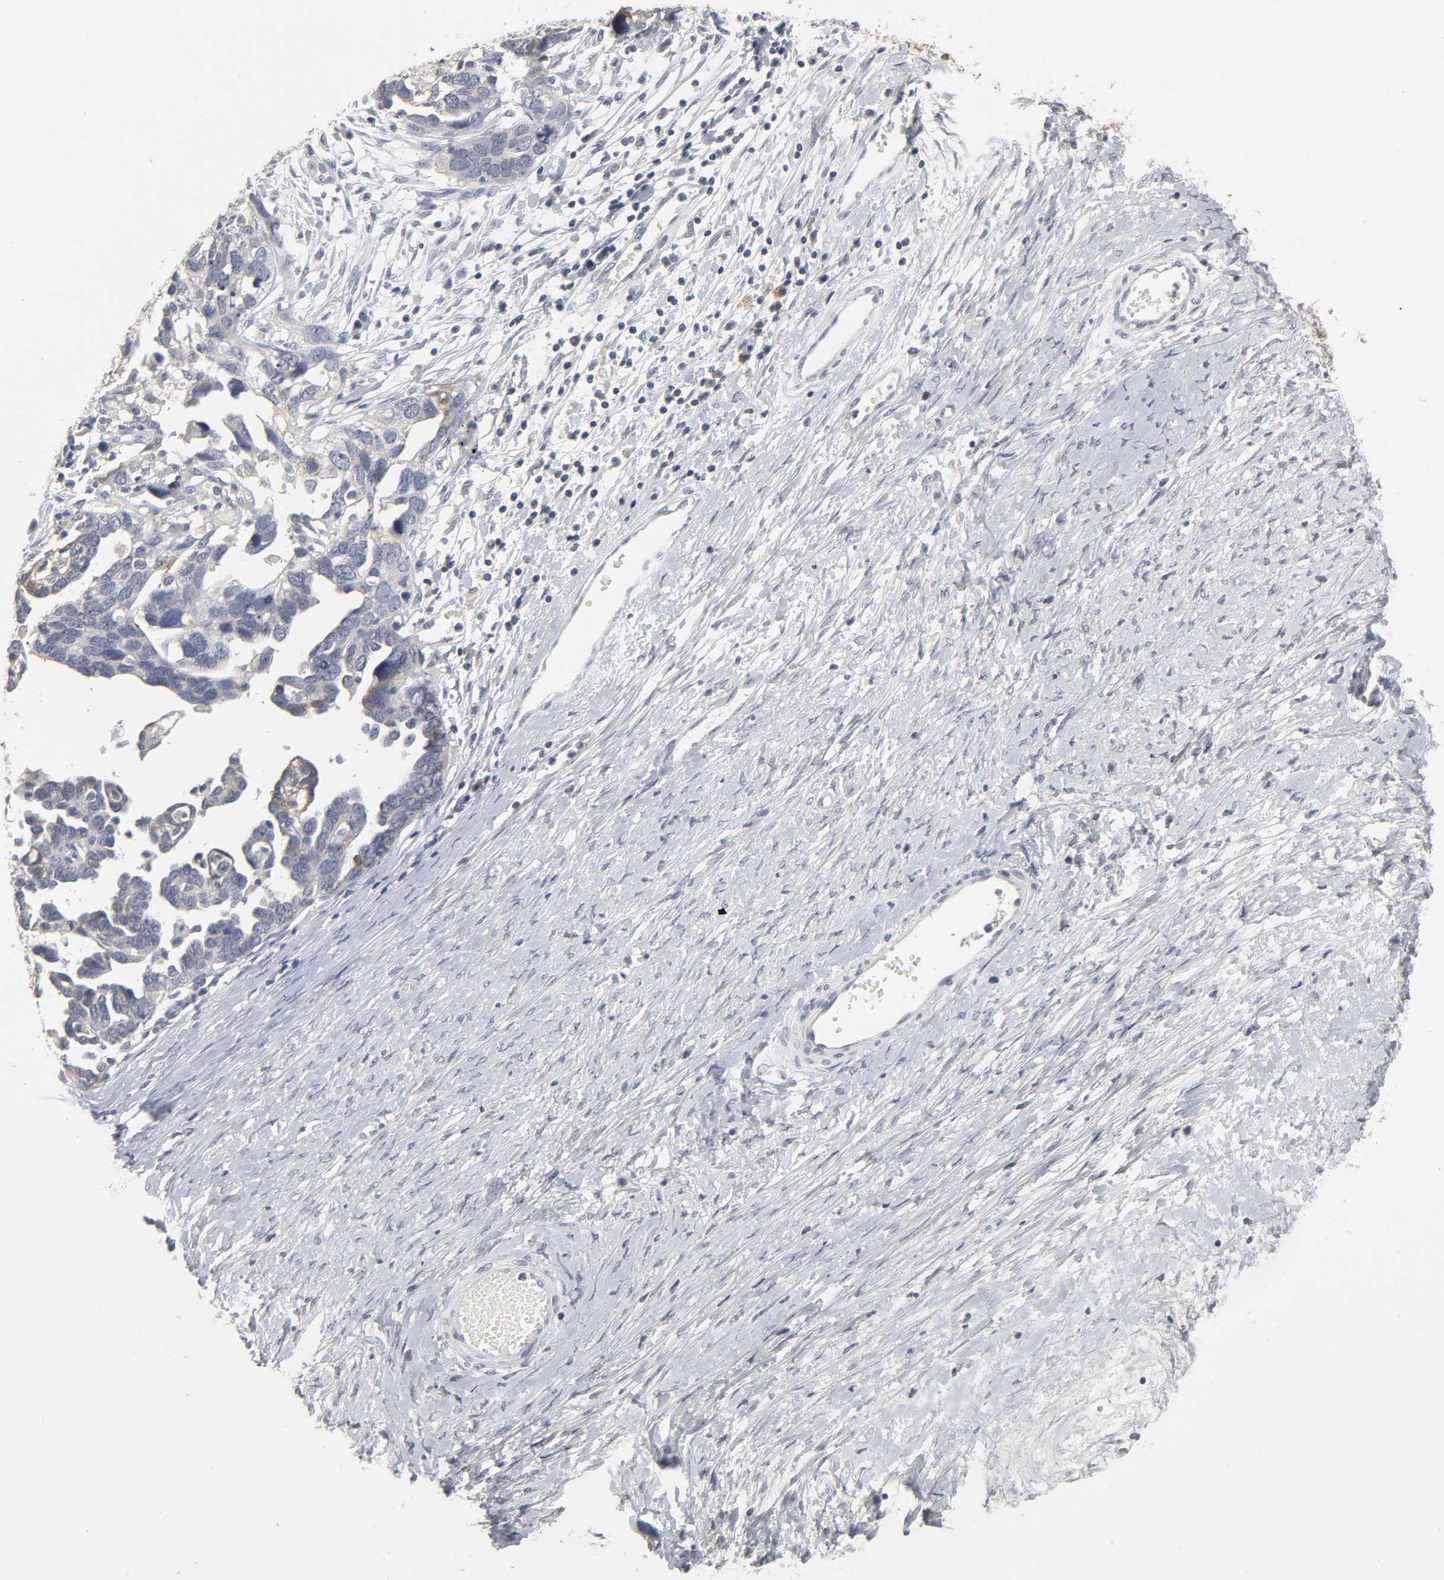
{"staining": {"intensity": "negative", "quantity": "none", "location": "none"}, "tissue": "ovarian cancer", "cell_type": "Tumor cells", "image_type": "cancer", "snomed": [{"axis": "morphology", "description": "Cystadenocarcinoma, serous, NOS"}, {"axis": "topography", "description": "Ovary"}], "caption": "Immunohistochemical staining of human ovarian cancer (serous cystadenocarcinoma) exhibits no significant positivity in tumor cells.", "gene": "TCAP", "patient": {"sex": "female", "age": 54}}